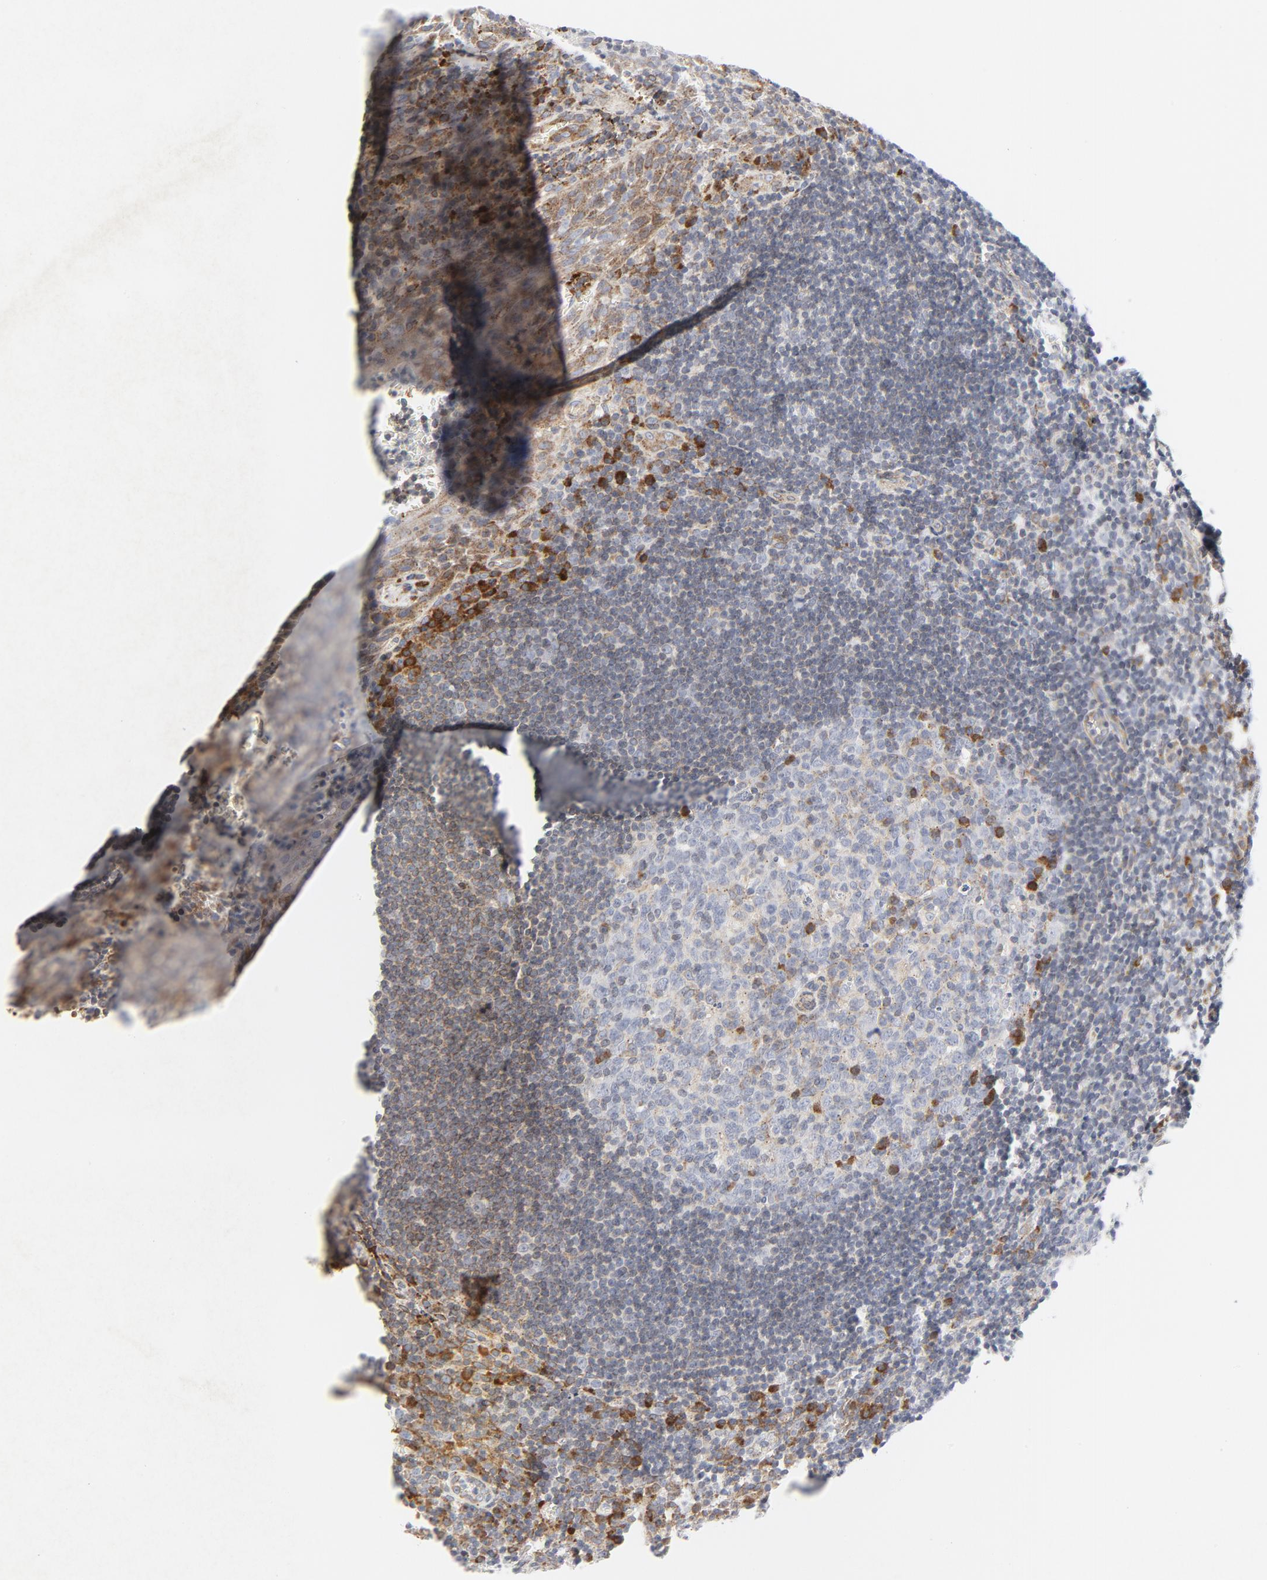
{"staining": {"intensity": "moderate", "quantity": "25%-75%", "location": "cytoplasmic/membranous"}, "tissue": "tonsil", "cell_type": "Germinal center cells", "image_type": "normal", "snomed": [{"axis": "morphology", "description": "Normal tissue, NOS"}, {"axis": "topography", "description": "Tonsil"}], "caption": "Tonsil stained with a brown dye exhibits moderate cytoplasmic/membranous positive expression in approximately 25%-75% of germinal center cells.", "gene": "LRP6", "patient": {"sex": "male", "age": 20}}